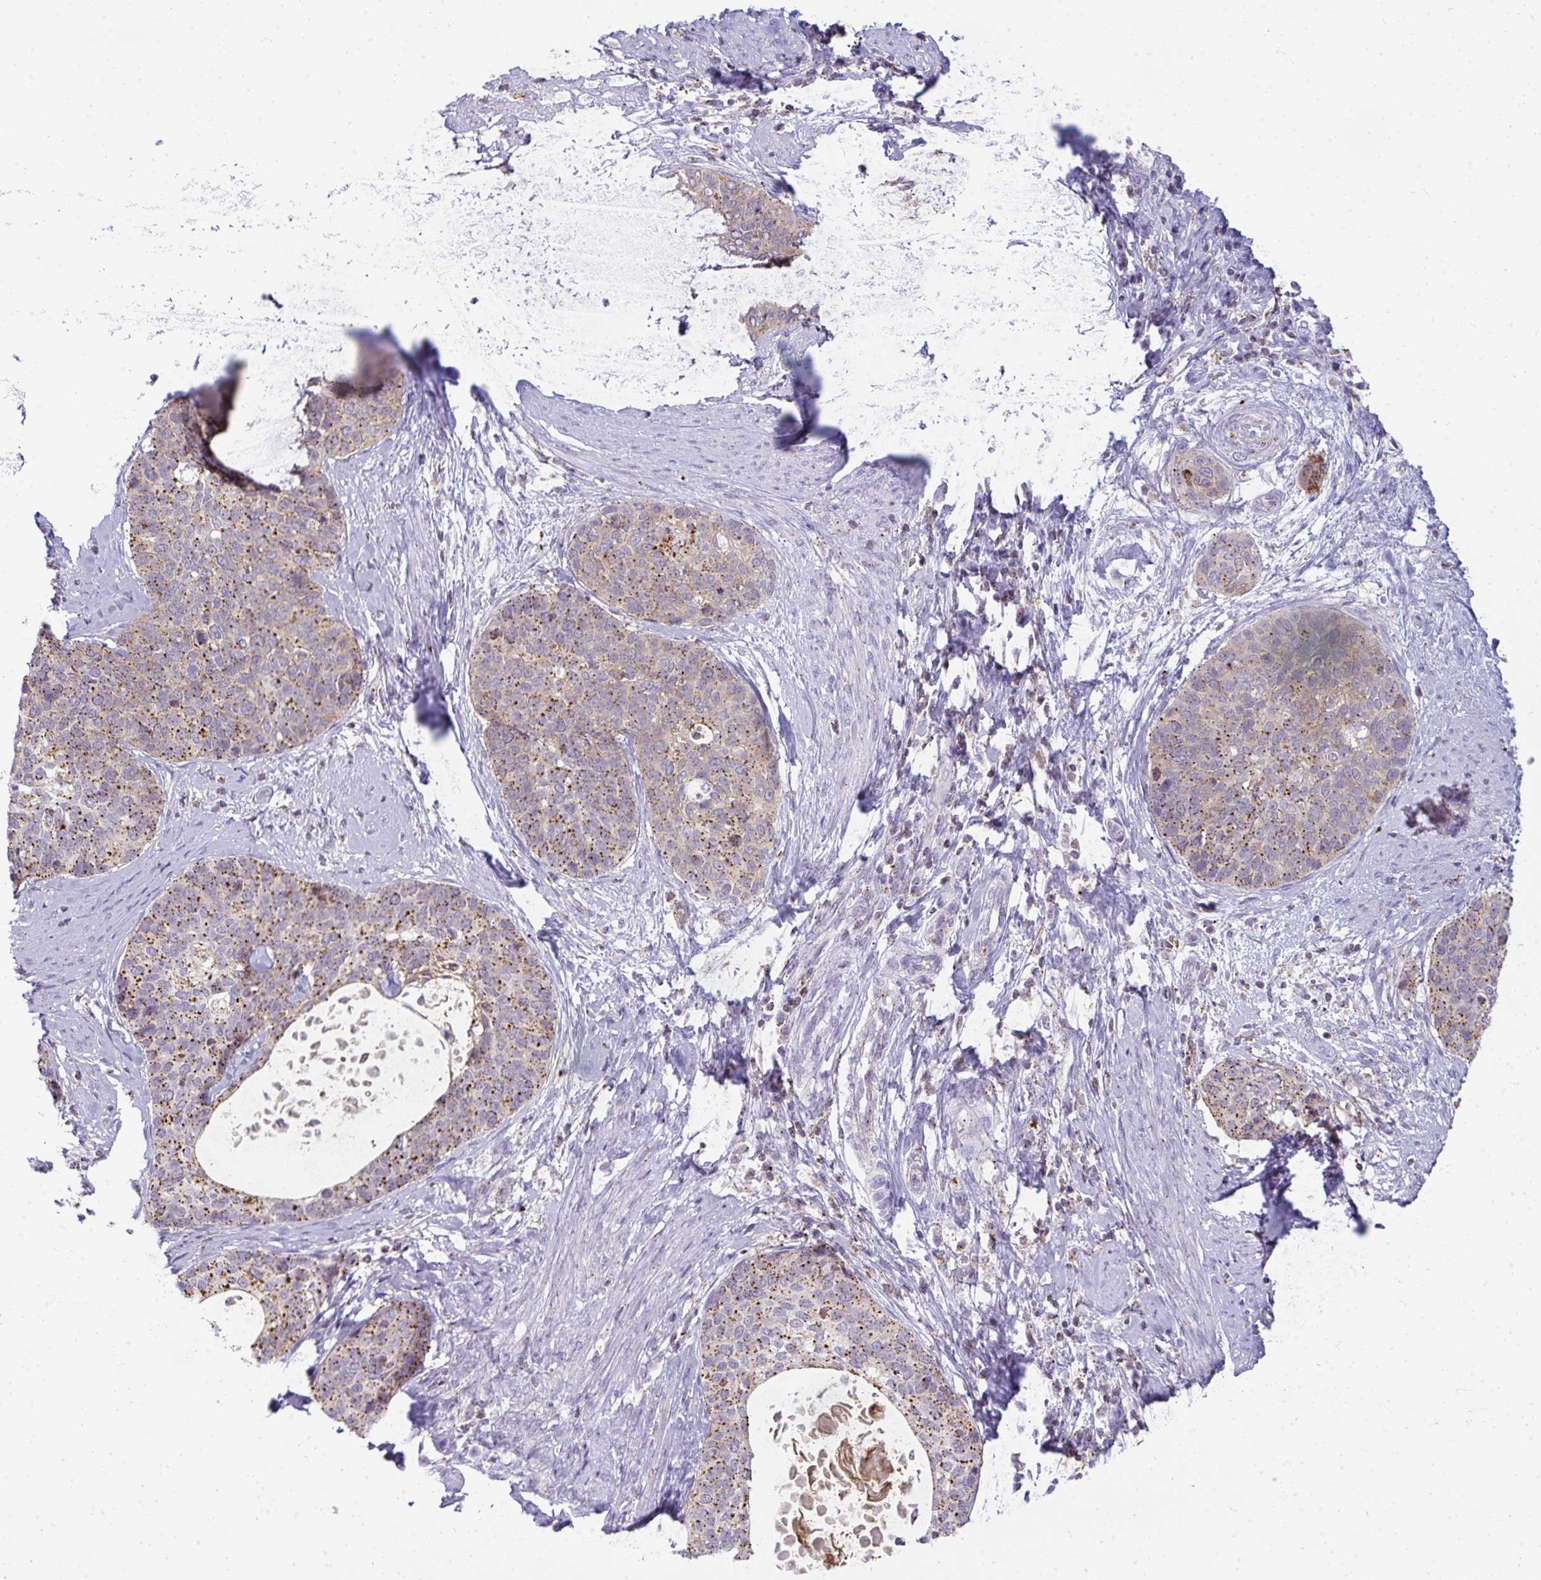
{"staining": {"intensity": "moderate", "quantity": ">75%", "location": "cytoplasmic/membranous"}, "tissue": "cervical cancer", "cell_type": "Tumor cells", "image_type": "cancer", "snomed": [{"axis": "morphology", "description": "Squamous cell carcinoma, NOS"}, {"axis": "topography", "description": "Cervix"}], "caption": "The micrograph displays immunohistochemical staining of cervical cancer (squamous cell carcinoma). There is moderate cytoplasmic/membranous expression is identified in about >75% of tumor cells.", "gene": "VPS4B", "patient": {"sex": "female", "age": 69}}